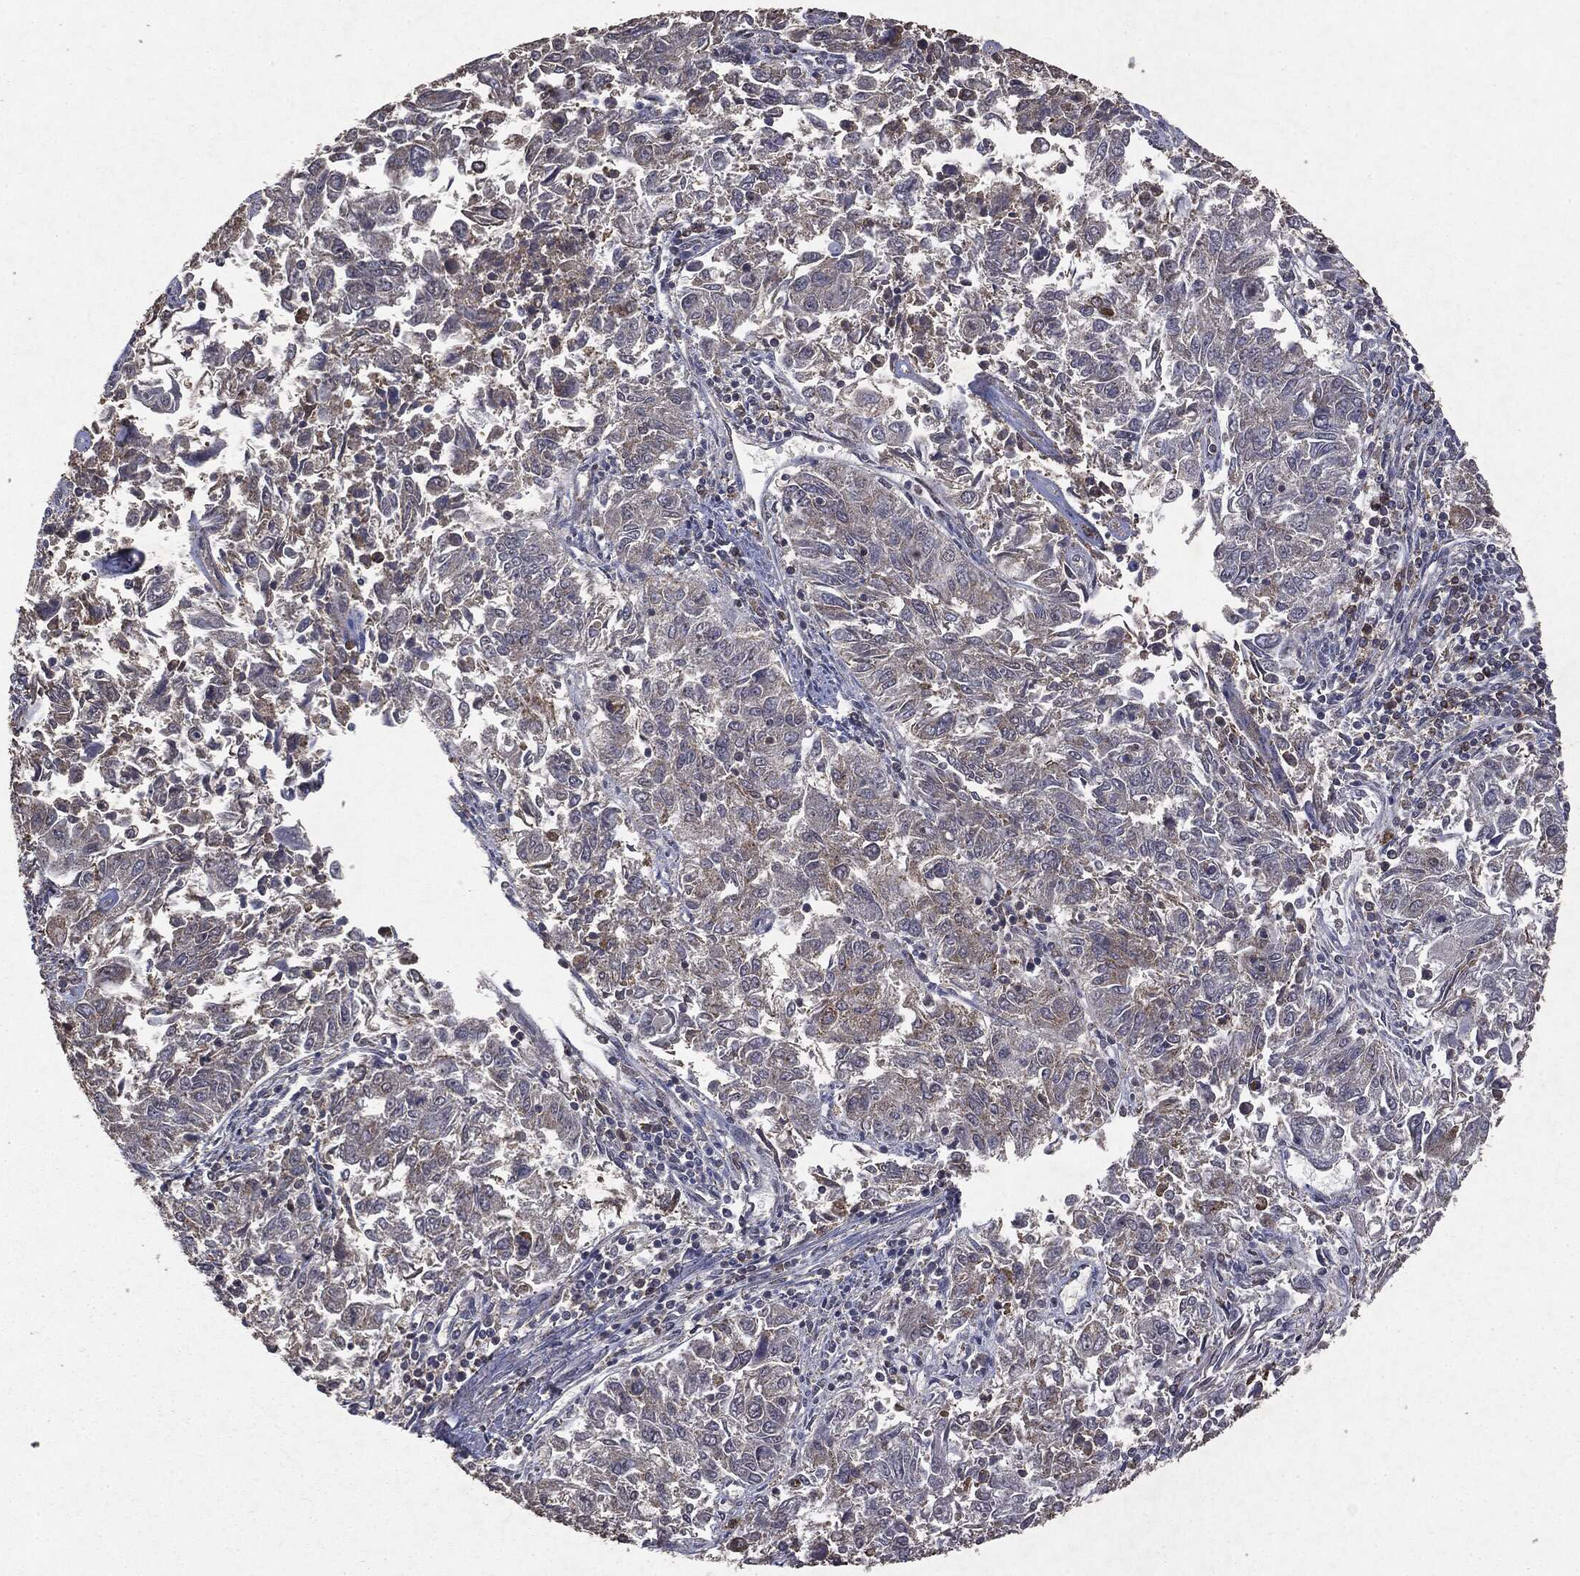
{"staining": {"intensity": "negative", "quantity": "none", "location": "none"}, "tissue": "endometrial cancer", "cell_type": "Tumor cells", "image_type": "cancer", "snomed": [{"axis": "morphology", "description": "Adenocarcinoma, NOS"}, {"axis": "topography", "description": "Endometrium"}], "caption": "Endometrial cancer (adenocarcinoma) stained for a protein using immunohistochemistry (IHC) shows no positivity tumor cells.", "gene": "PTEN", "patient": {"sex": "female", "age": 42}}